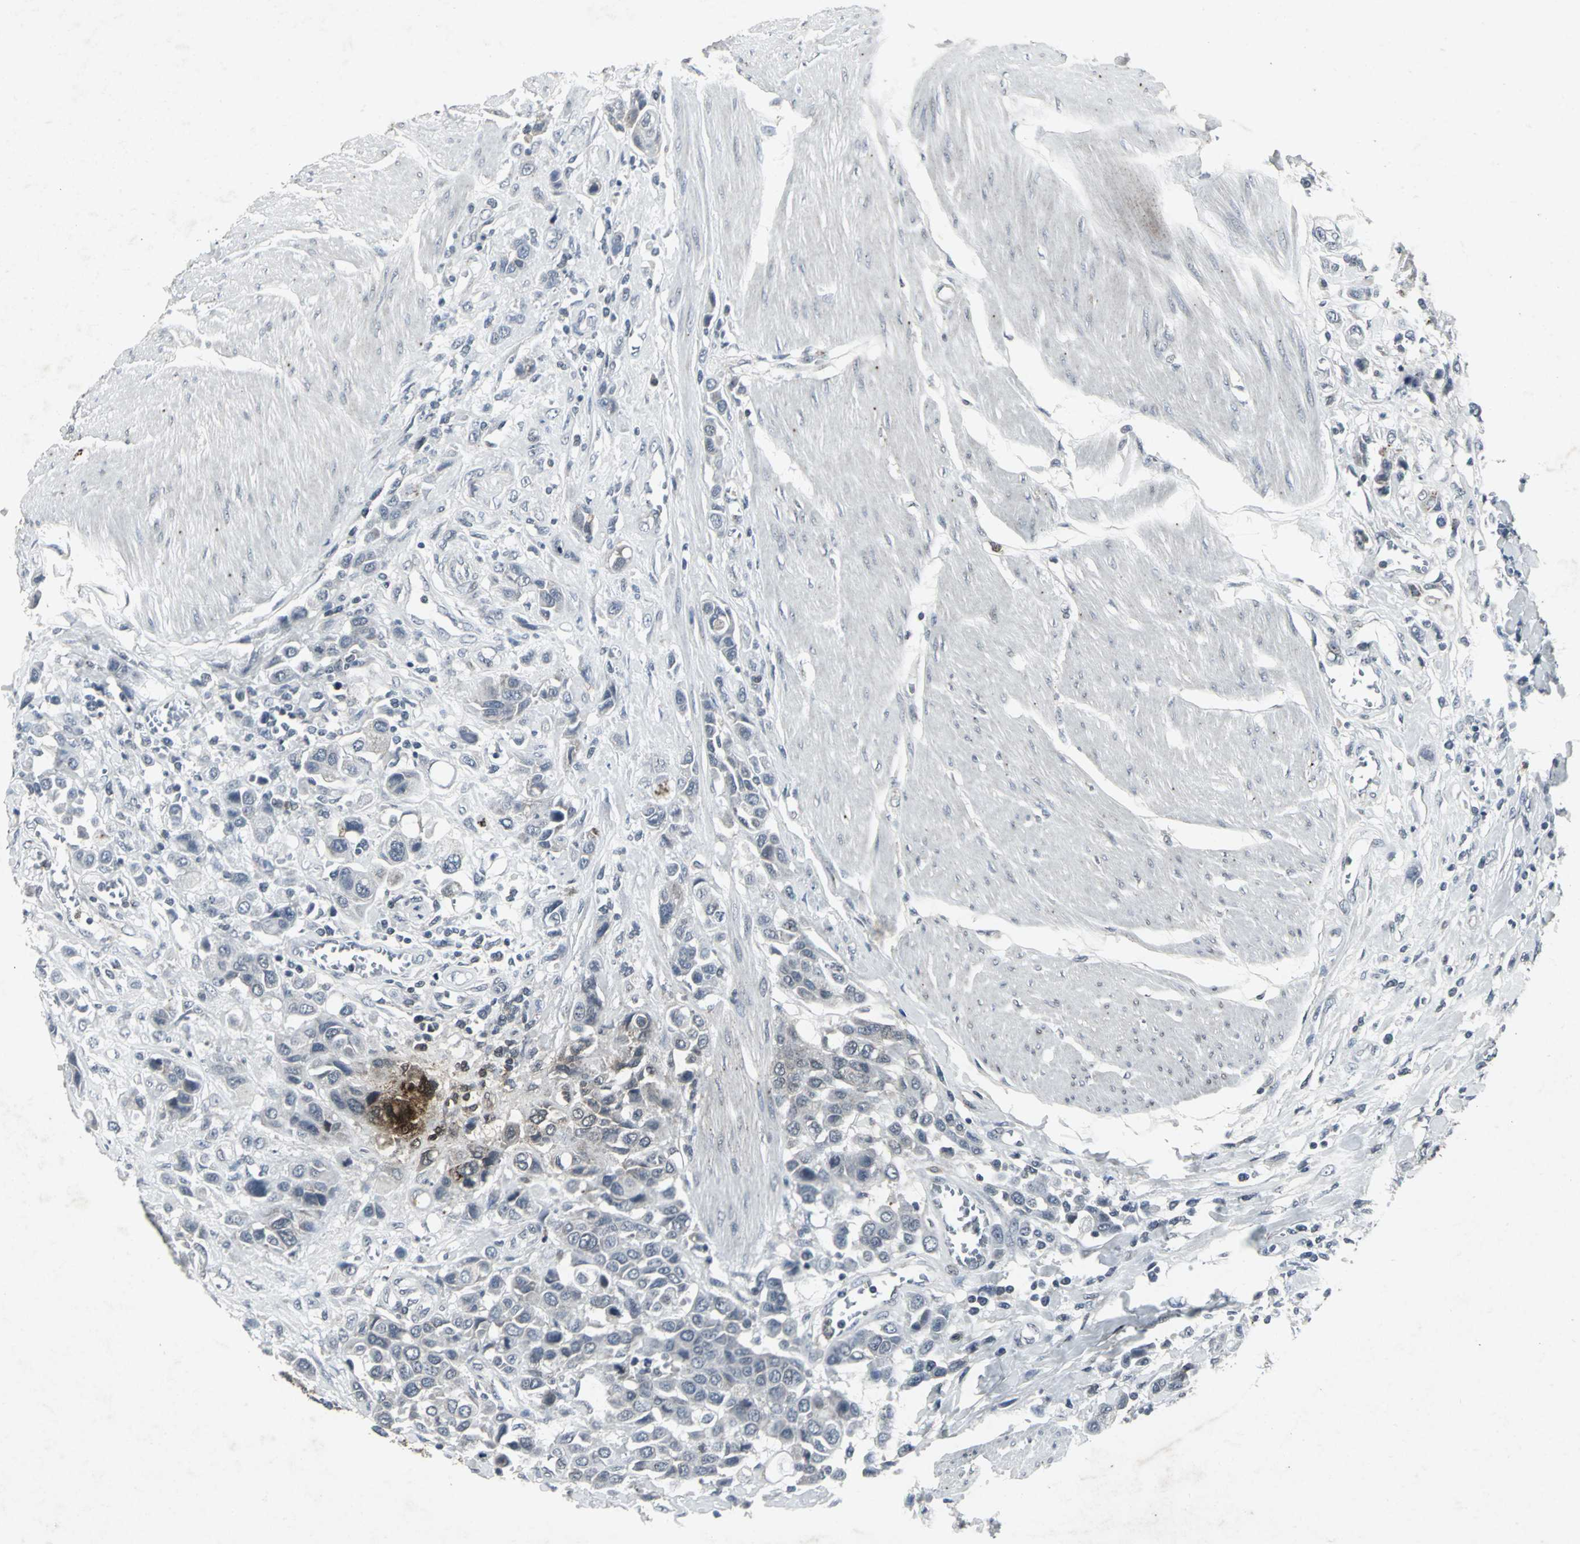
{"staining": {"intensity": "negative", "quantity": "none", "location": "none"}, "tissue": "urothelial cancer", "cell_type": "Tumor cells", "image_type": "cancer", "snomed": [{"axis": "morphology", "description": "Urothelial carcinoma, High grade"}, {"axis": "topography", "description": "Urinary bladder"}], "caption": "The image displays no staining of tumor cells in urothelial cancer.", "gene": "BMP4", "patient": {"sex": "male", "age": 50}}